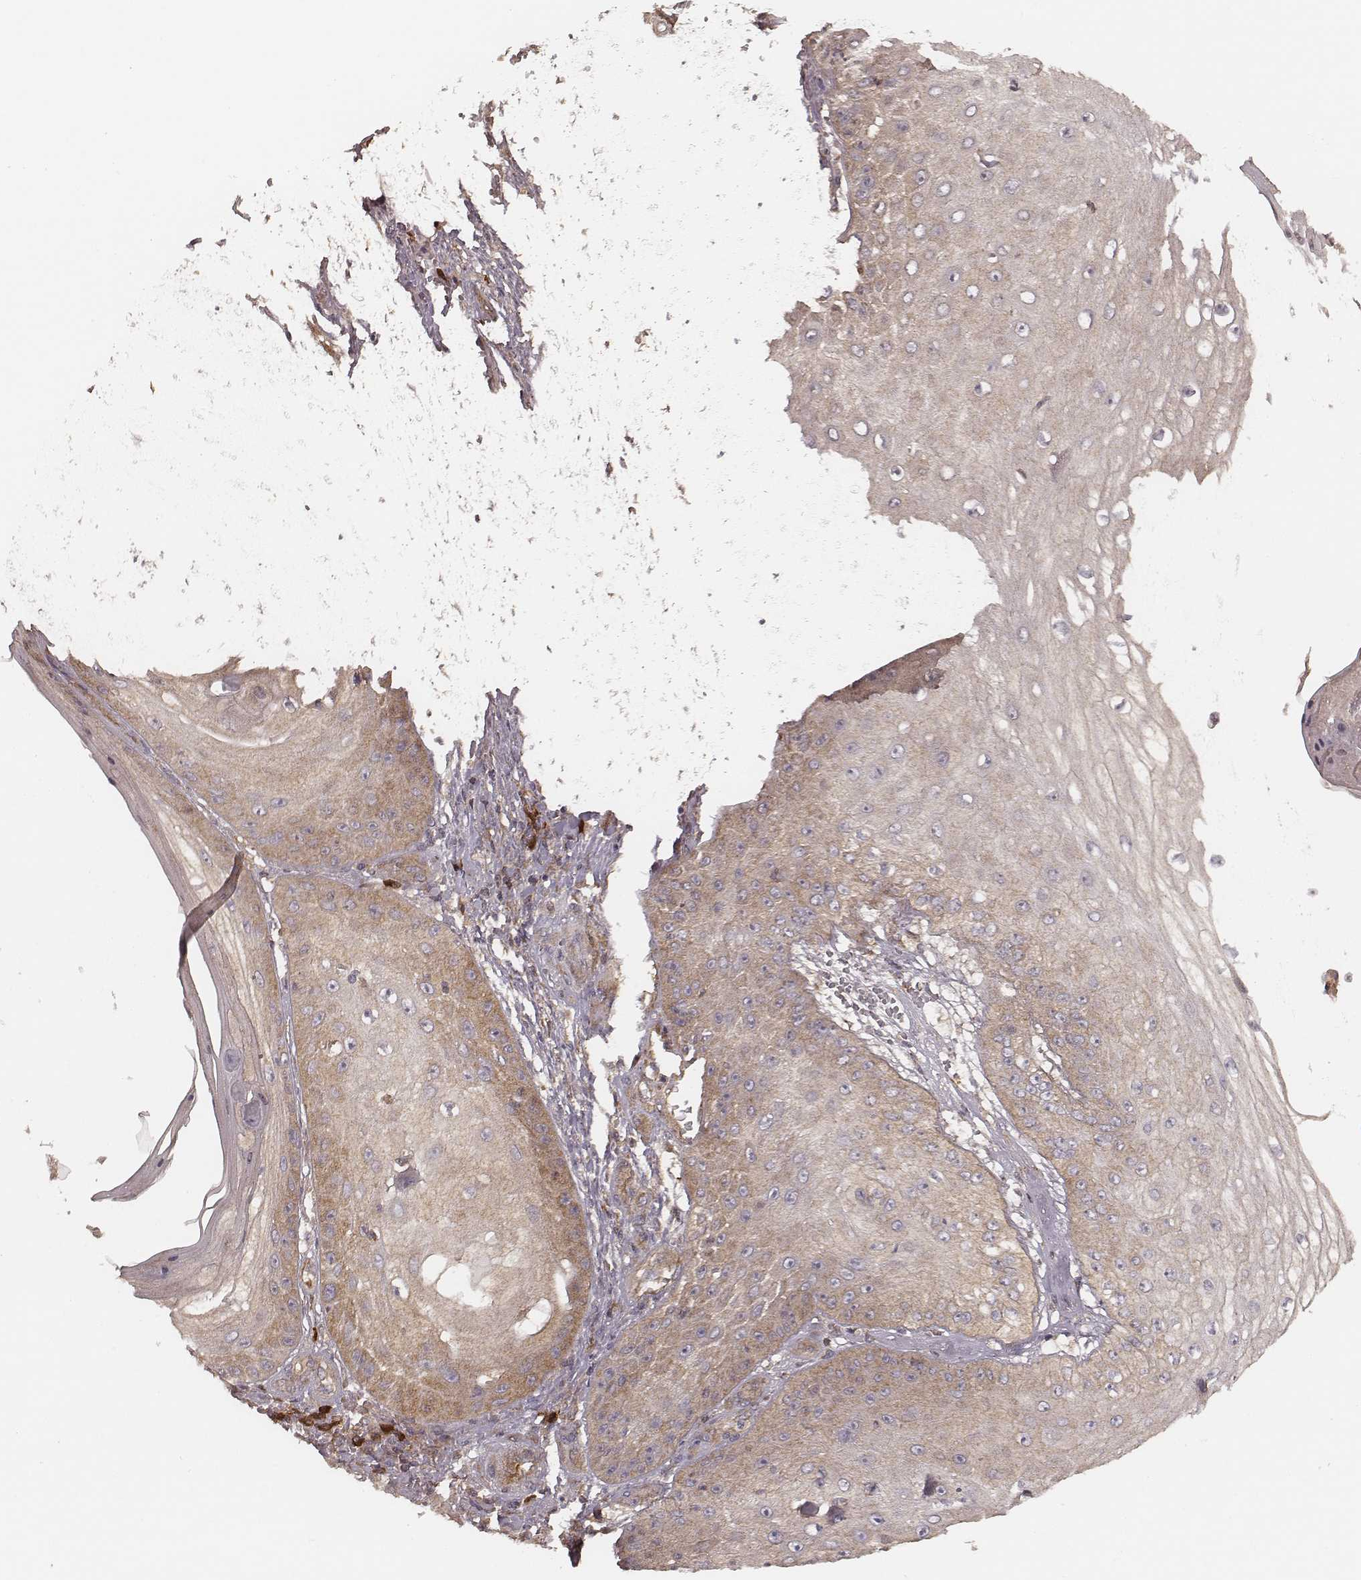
{"staining": {"intensity": "weak", "quantity": "25%-75%", "location": "cytoplasmic/membranous"}, "tissue": "skin cancer", "cell_type": "Tumor cells", "image_type": "cancer", "snomed": [{"axis": "morphology", "description": "Squamous cell carcinoma, NOS"}, {"axis": "topography", "description": "Skin"}], "caption": "Skin squamous cell carcinoma was stained to show a protein in brown. There is low levels of weak cytoplasmic/membranous positivity in approximately 25%-75% of tumor cells.", "gene": "CARS1", "patient": {"sex": "male", "age": 70}}